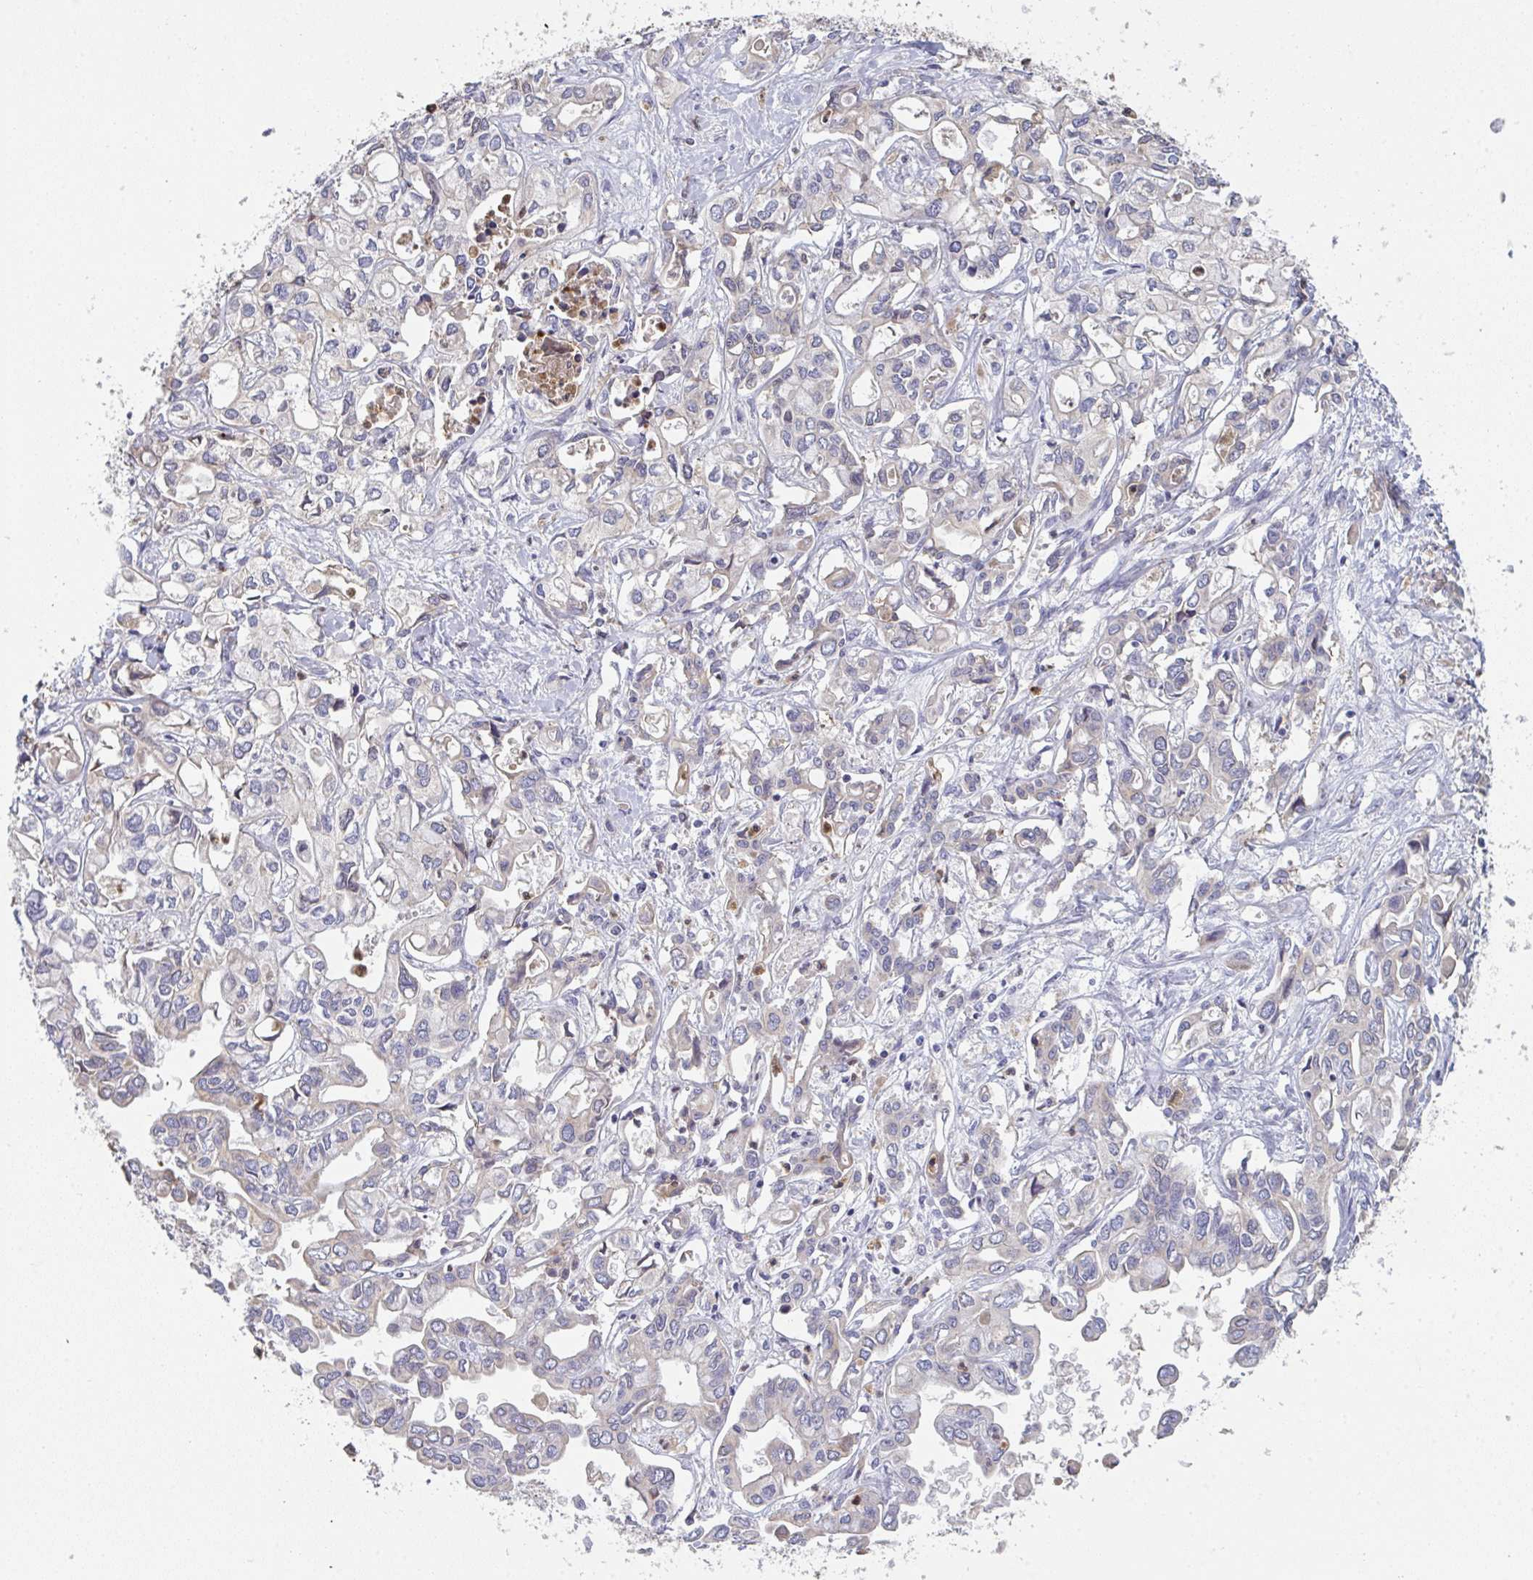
{"staining": {"intensity": "moderate", "quantity": "<25%", "location": "cytoplasmic/membranous"}, "tissue": "liver cancer", "cell_type": "Tumor cells", "image_type": "cancer", "snomed": [{"axis": "morphology", "description": "Cholangiocarcinoma"}, {"axis": "topography", "description": "Liver"}], "caption": "Liver cholangiocarcinoma tissue shows moderate cytoplasmic/membranous staining in about <25% of tumor cells The protein is stained brown, and the nuclei are stained in blue (DAB (3,3'-diaminobenzidine) IHC with brightfield microscopy, high magnification).", "gene": "RIOK1", "patient": {"sex": "female", "age": 64}}